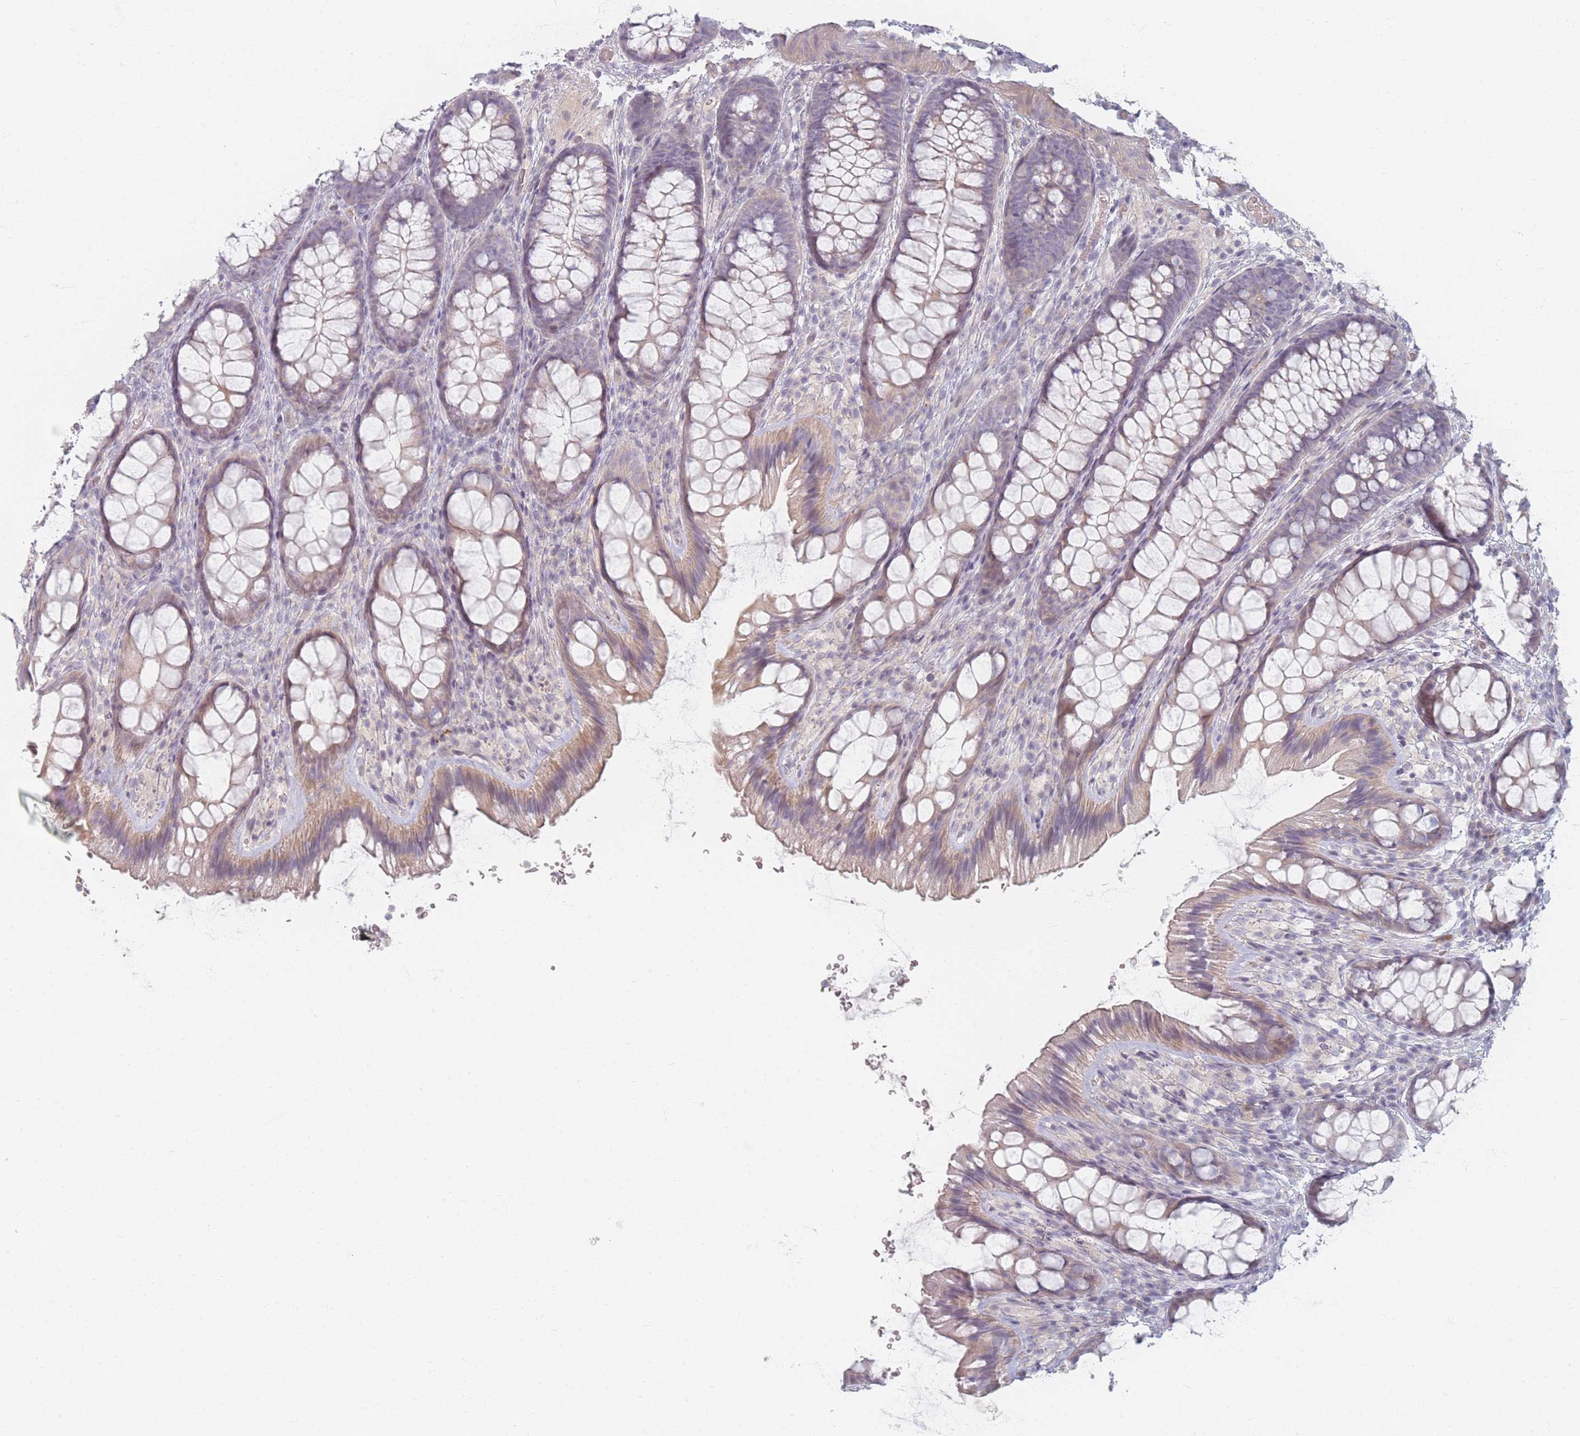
{"staining": {"intensity": "negative", "quantity": "none", "location": "none"}, "tissue": "colon", "cell_type": "Endothelial cells", "image_type": "normal", "snomed": [{"axis": "morphology", "description": "Normal tissue, NOS"}, {"axis": "topography", "description": "Colon"}], "caption": "Endothelial cells are negative for protein expression in benign human colon. (DAB IHC visualized using brightfield microscopy, high magnification).", "gene": "TMOD1", "patient": {"sex": "male", "age": 46}}